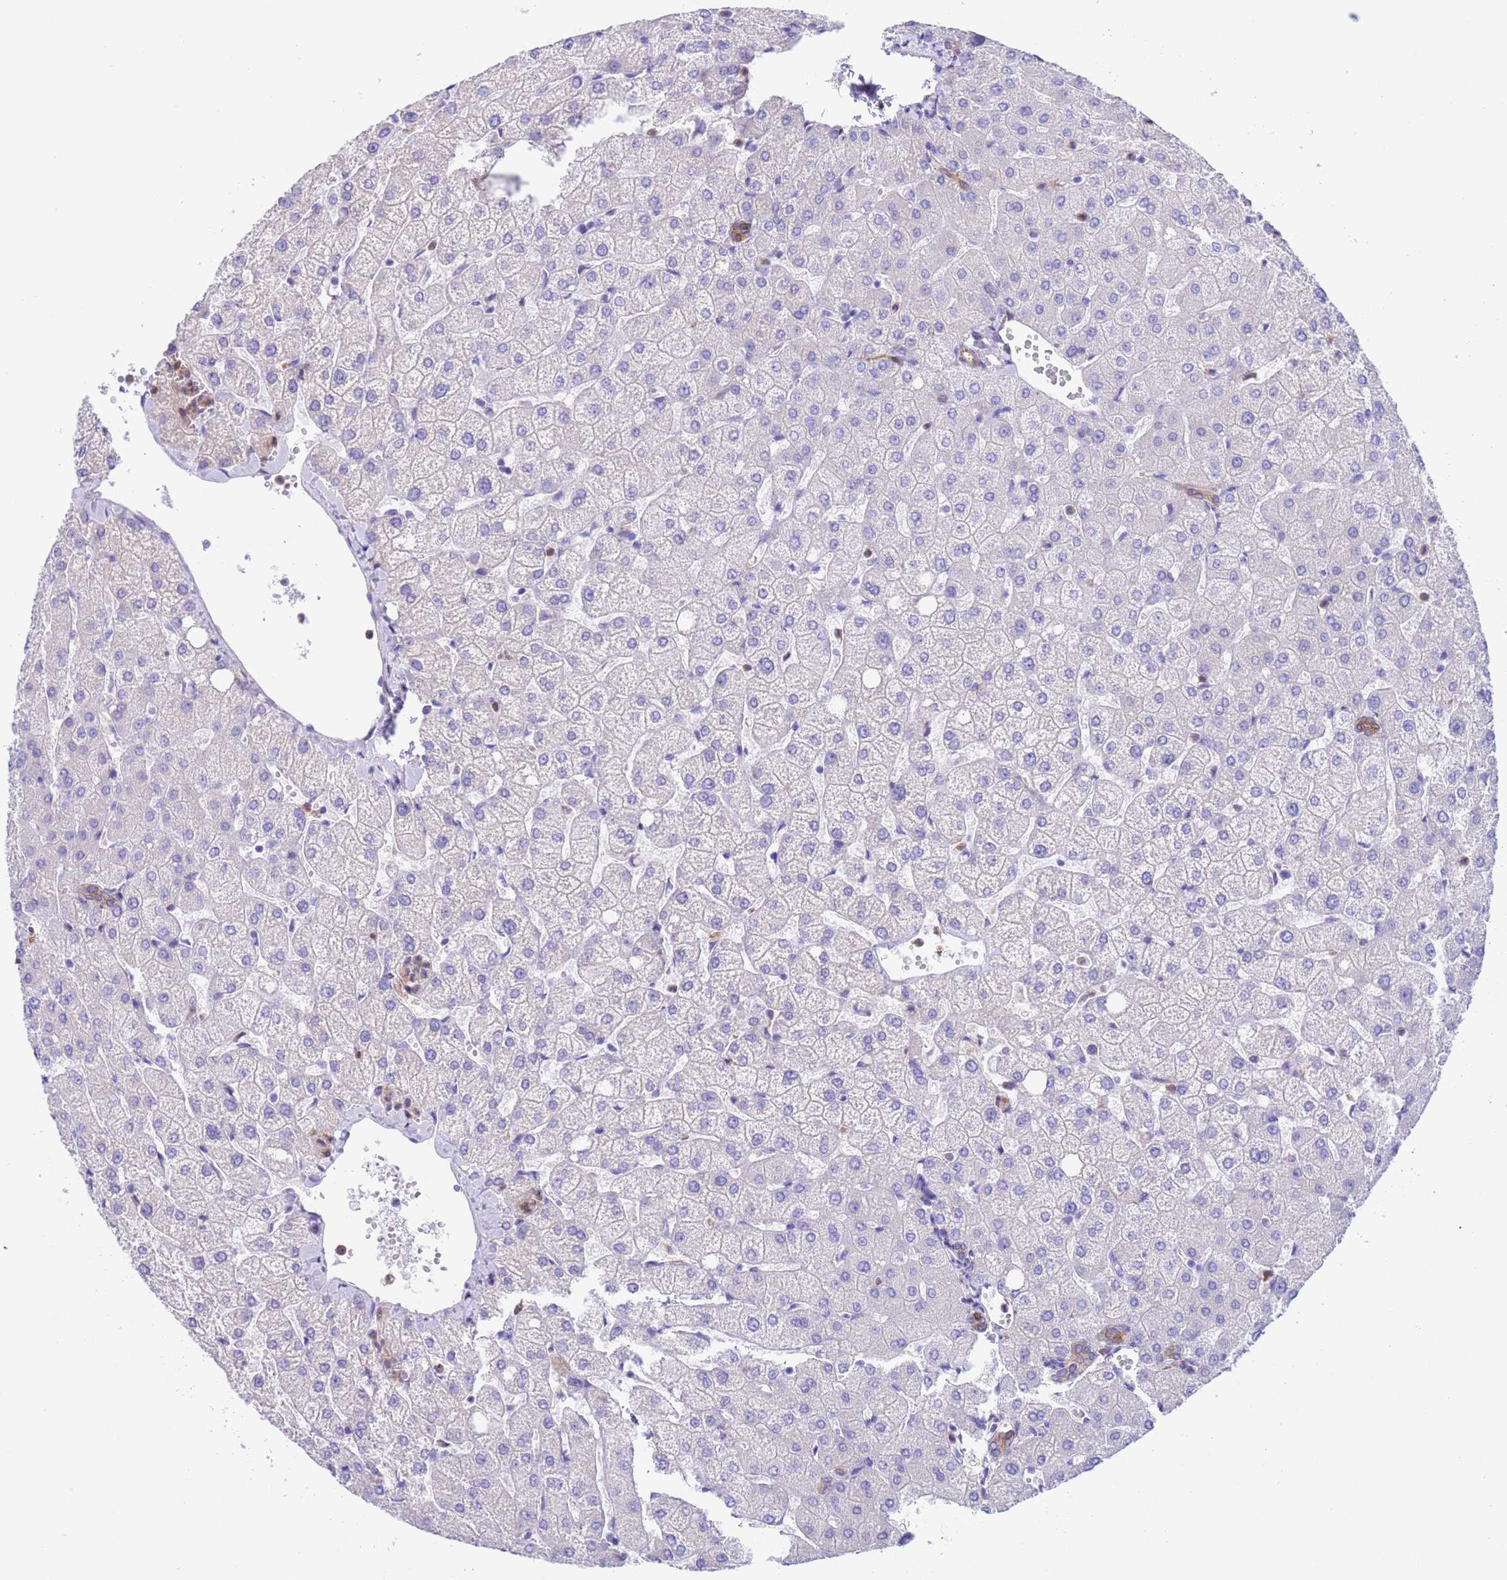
{"staining": {"intensity": "weak", "quantity": ">75%", "location": "cytoplasmic/membranous"}, "tissue": "liver", "cell_type": "Cholangiocytes", "image_type": "normal", "snomed": [{"axis": "morphology", "description": "Normal tissue, NOS"}, {"axis": "topography", "description": "Liver"}], "caption": "The histopathology image shows a brown stain indicating the presence of a protein in the cytoplasmic/membranous of cholangiocytes in liver.", "gene": "C6orf47", "patient": {"sex": "female", "age": 54}}